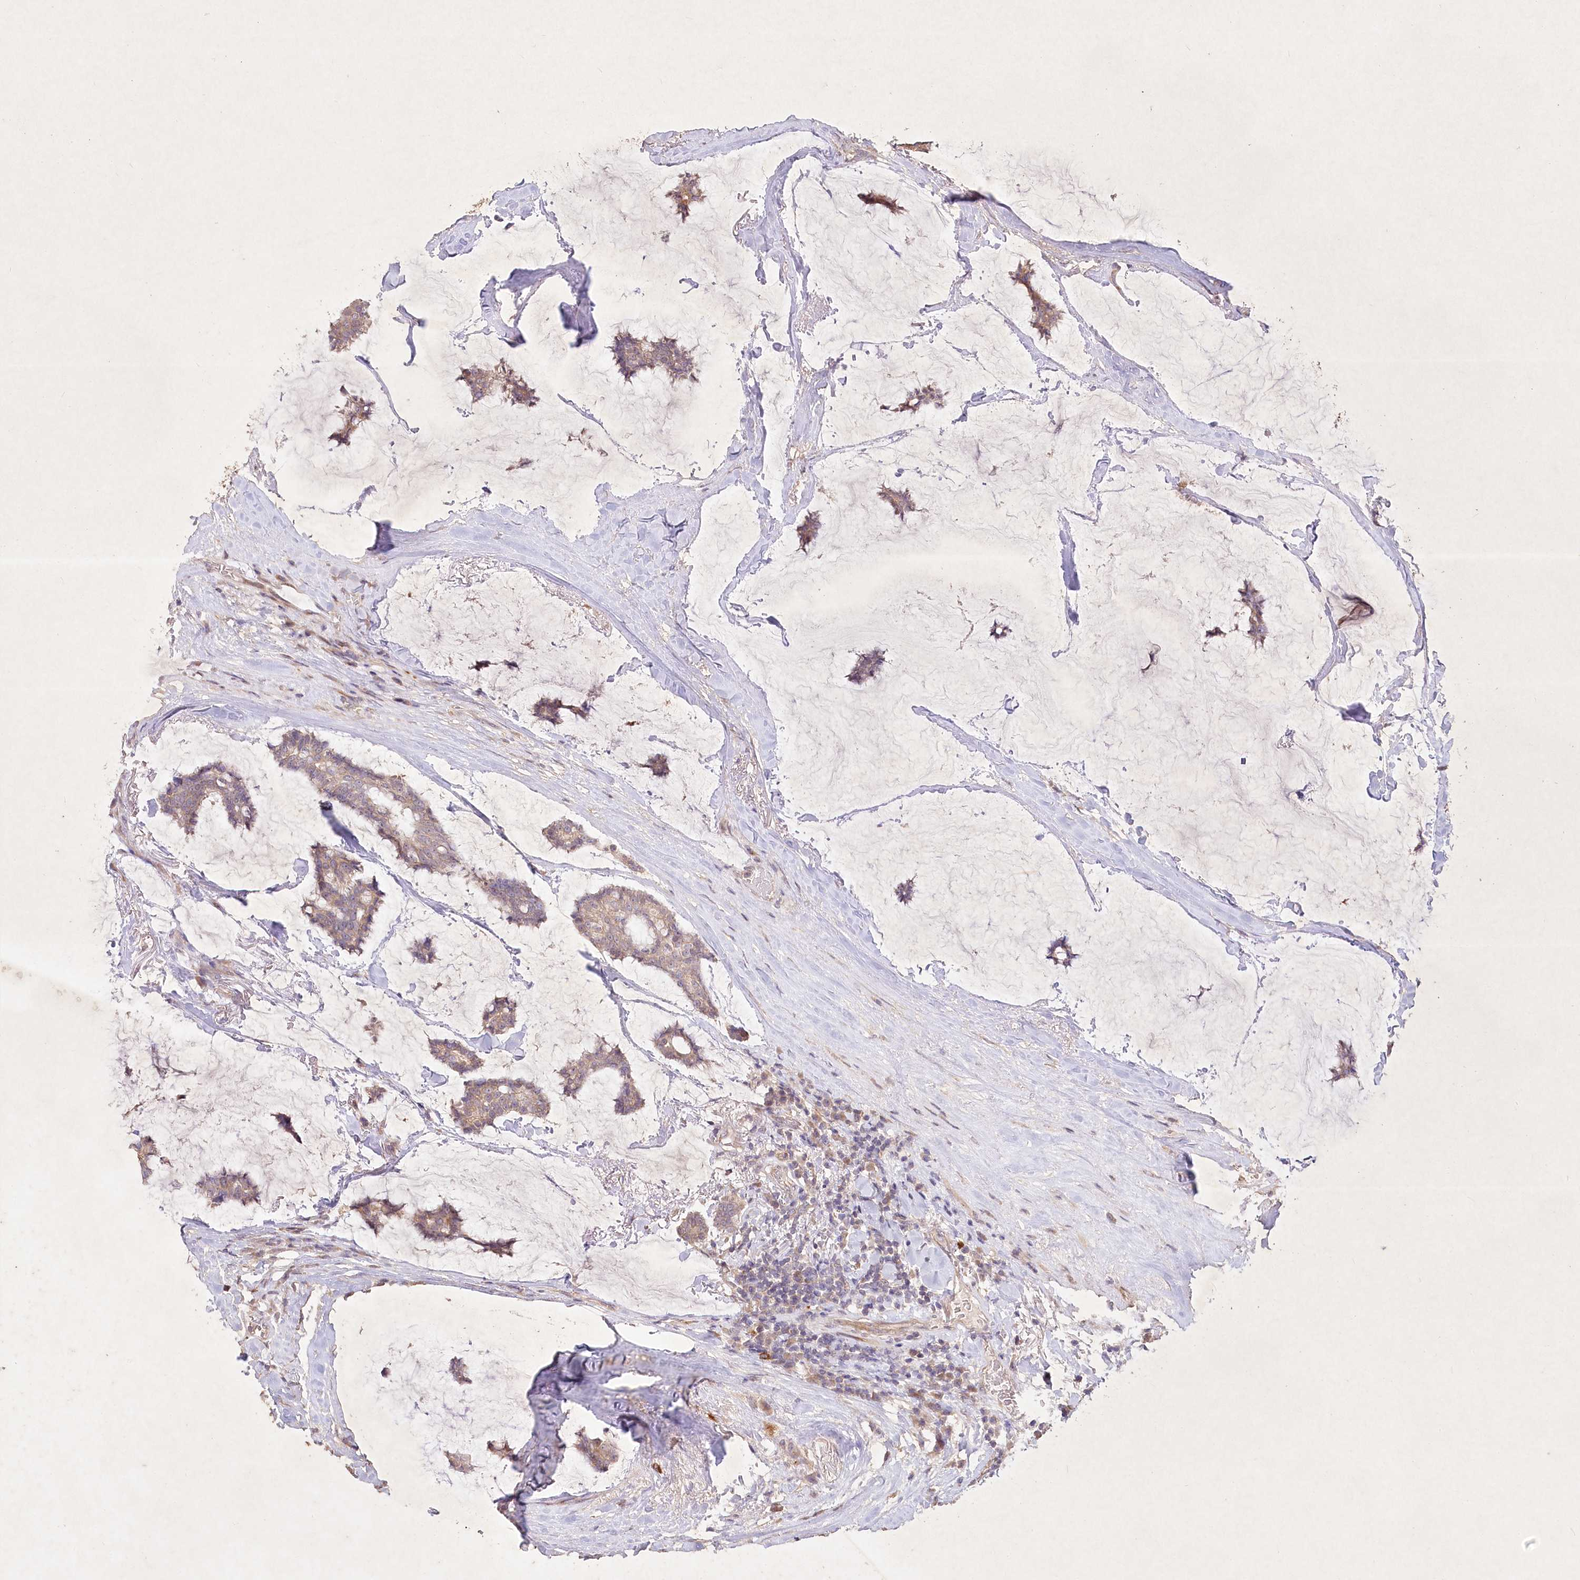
{"staining": {"intensity": "weak", "quantity": ">75%", "location": "cytoplasmic/membranous"}, "tissue": "breast cancer", "cell_type": "Tumor cells", "image_type": "cancer", "snomed": [{"axis": "morphology", "description": "Duct carcinoma"}, {"axis": "topography", "description": "Breast"}], "caption": "Breast invasive ductal carcinoma tissue demonstrates weak cytoplasmic/membranous staining in about >75% of tumor cells, visualized by immunohistochemistry.", "gene": "IRAK1BP1", "patient": {"sex": "female", "age": 93}}